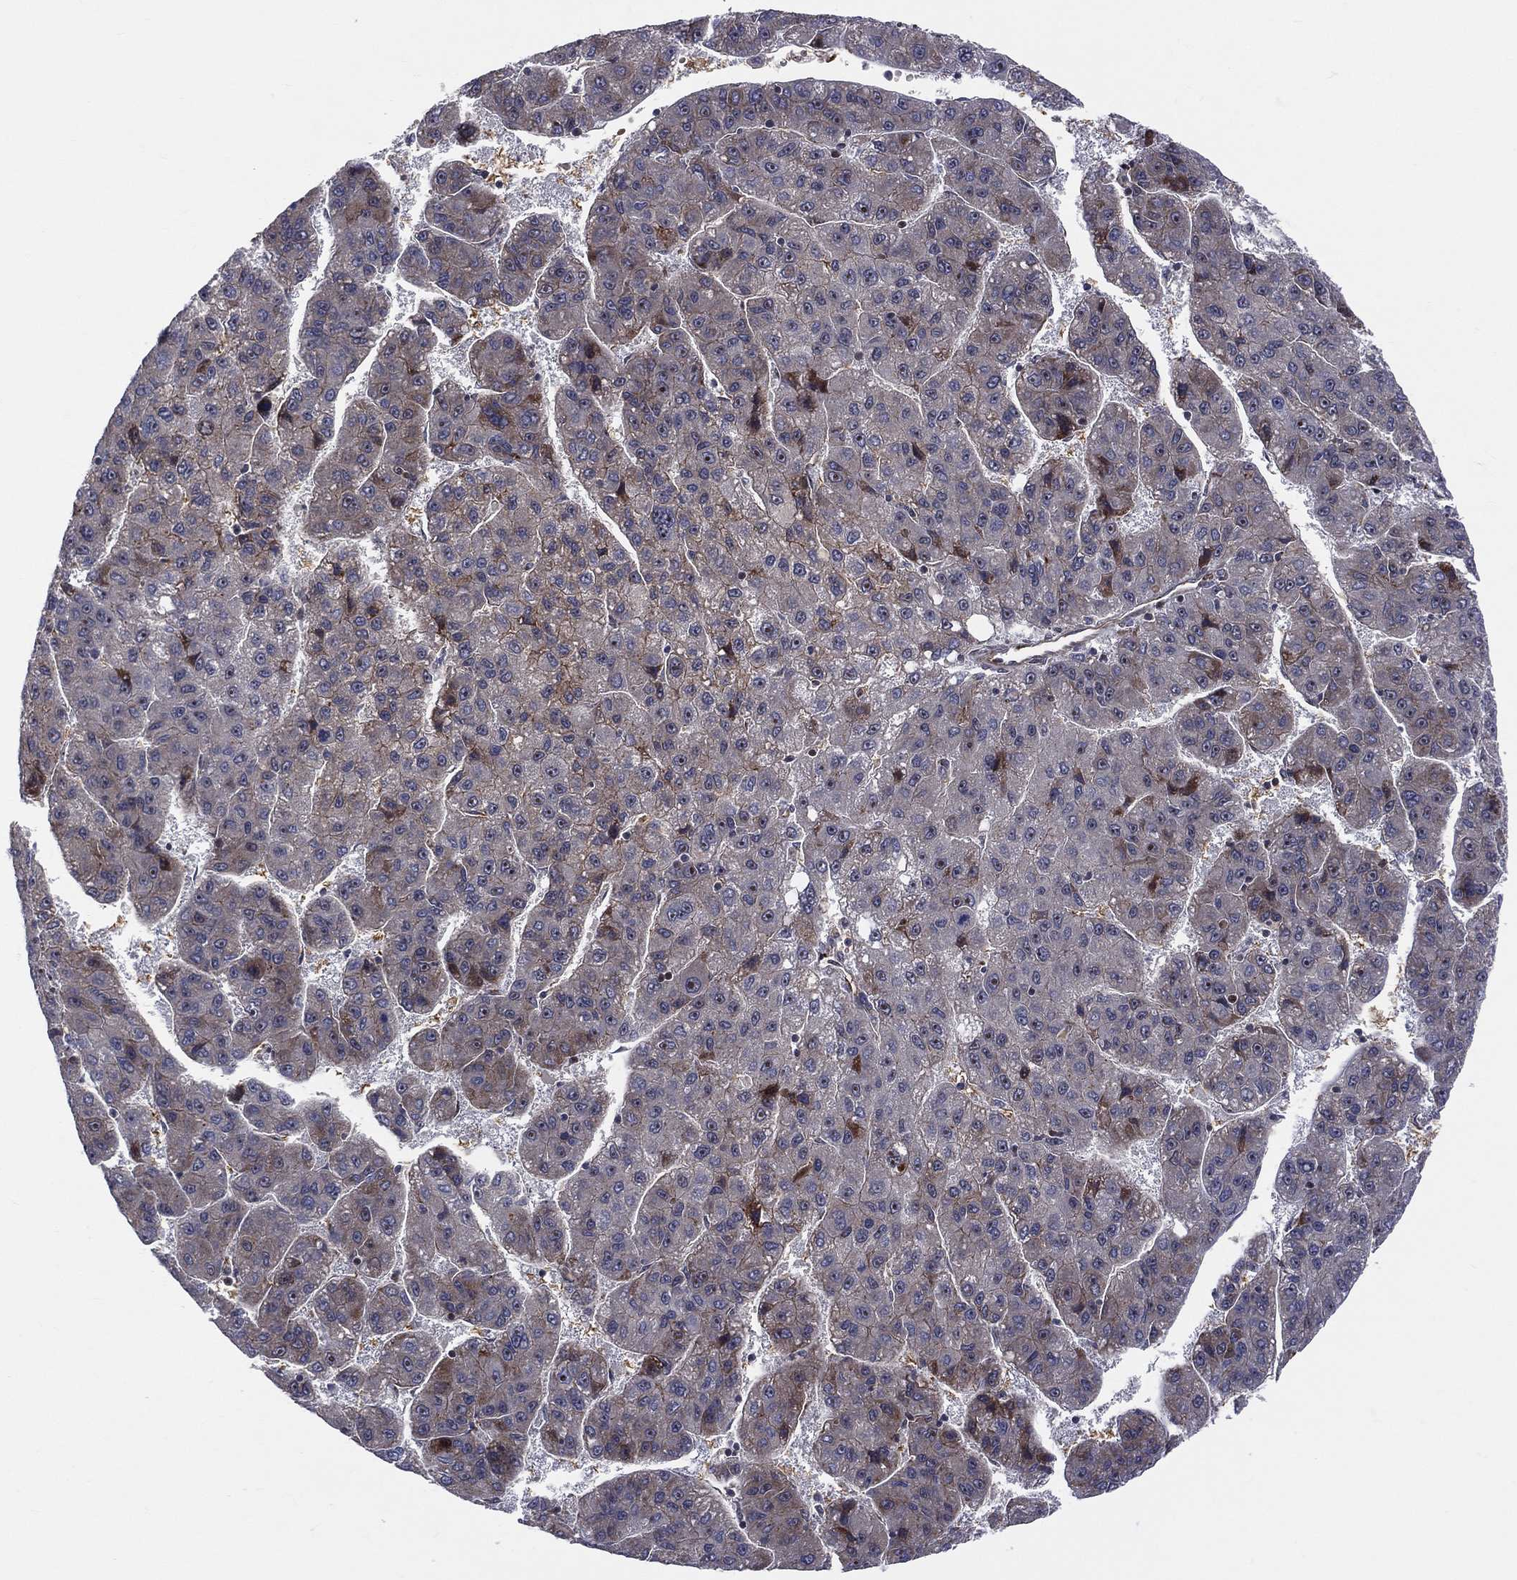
{"staining": {"intensity": "strong", "quantity": "<25%", "location": "cytoplasmic/membranous"}, "tissue": "liver cancer", "cell_type": "Tumor cells", "image_type": "cancer", "snomed": [{"axis": "morphology", "description": "Carcinoma, Hepatocellular, NOS"}, {"axis": "topography", "description": "Liver"}], "caption": "Hepatocellular carcinoma (liver) was stained to show a protein in brown. There is medium levels of strong cytoplasmic/membranous positivity in about <25% of tumor cells.", "gene": "VHL", "patient": {"sex": "female", "age": 82}}